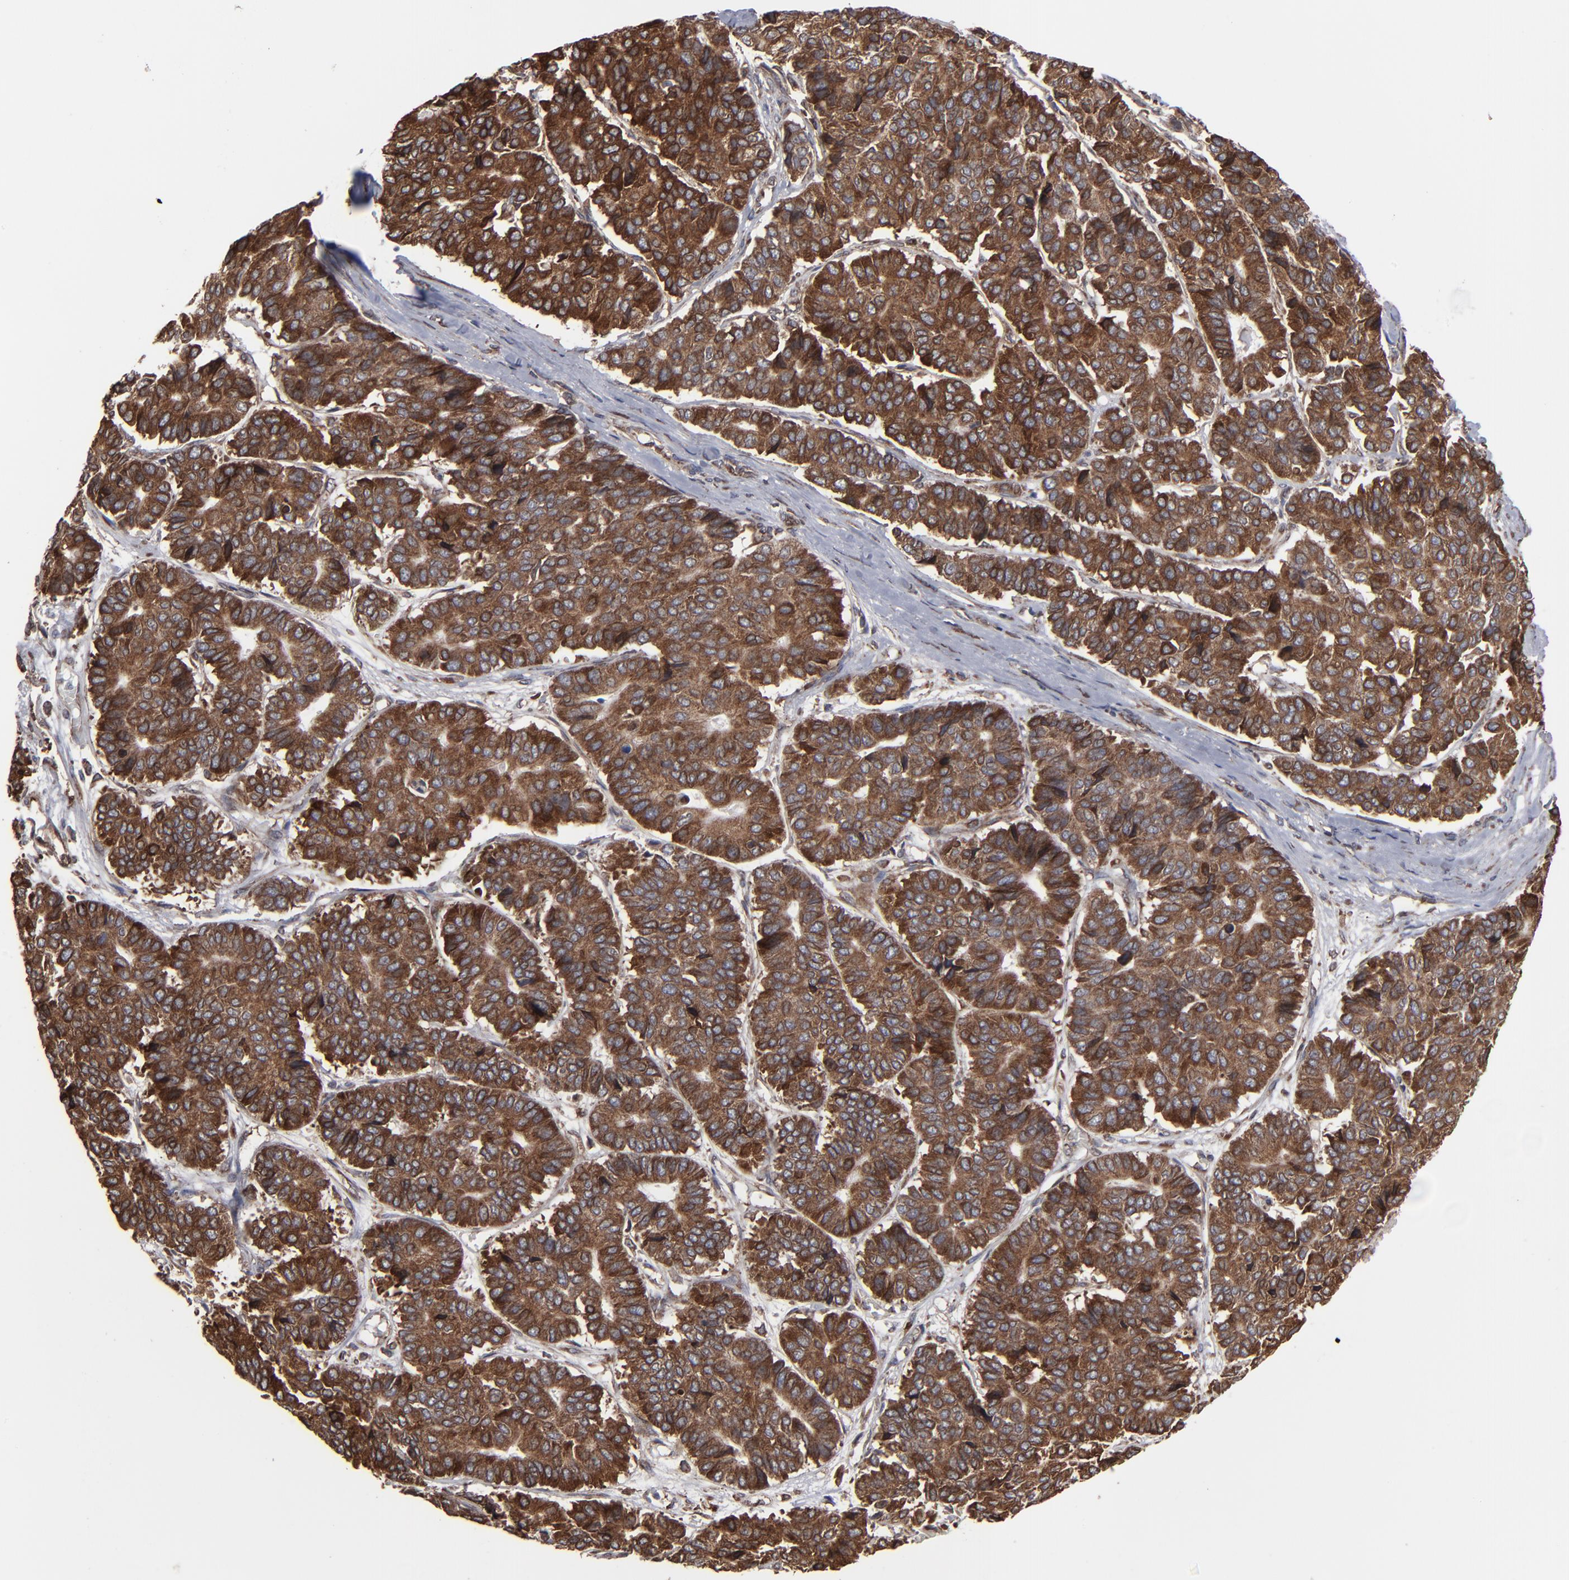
{"staining": {"intensity": "strong", "quantity": ">75%", "location": "cytoplasmic/membranous"}, "tissue": "pancreatic cancer", "cell_type": "Tumor cells", "image_type": "cancer", "snomed": [{"axis": "morphology", "description": "Adenocarcinoma, NOS"}, {"axis": "topography", "description": "Pancreas"}], "caption": "Protein staining reveals strong cytoplasmic/membranous expression in about >75% of tumor cells in pancreatic cancer.", "gene": "CNIH1", "patient": {"sex": "male", "age": 50}}